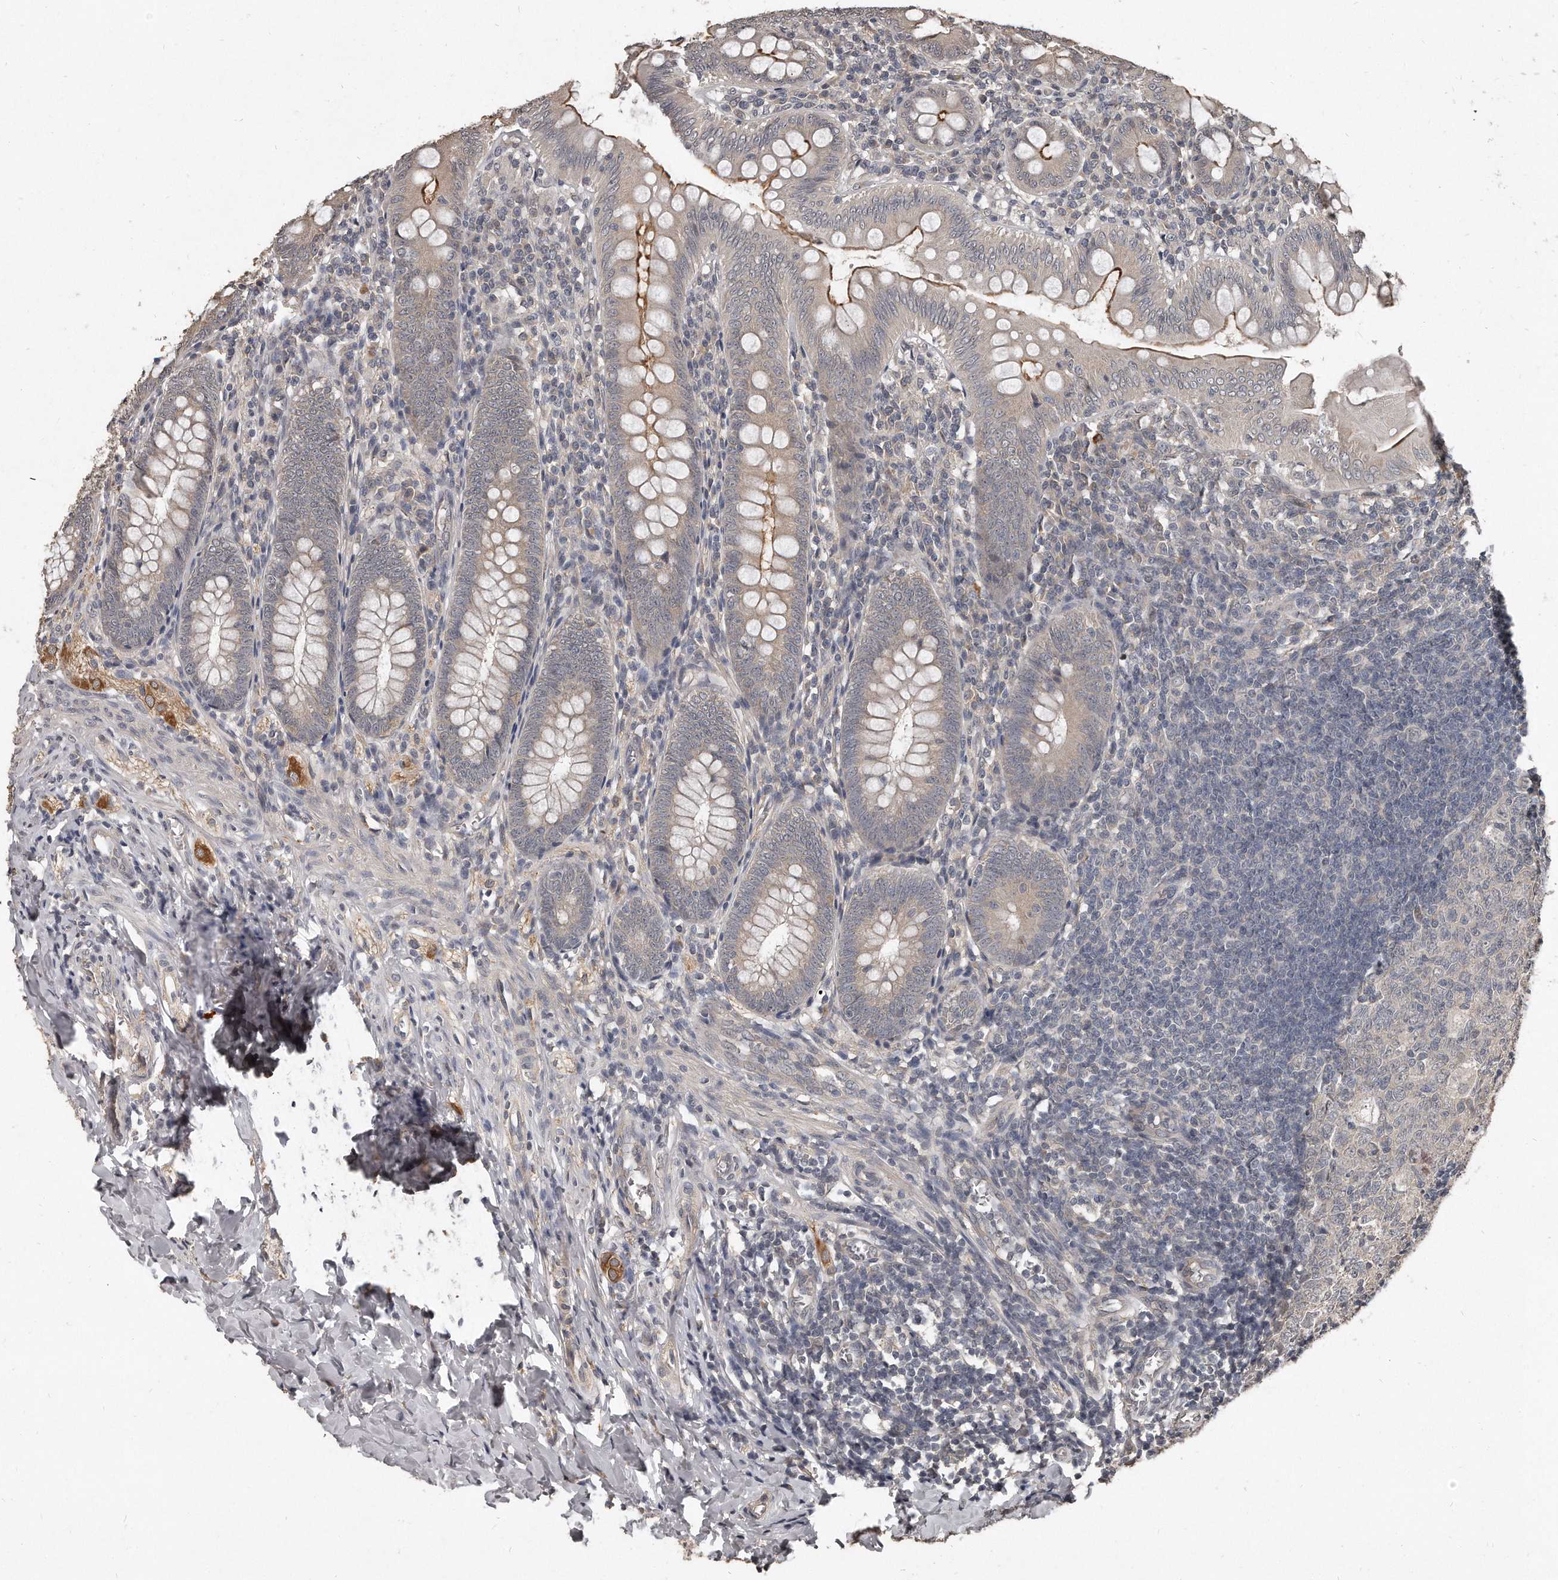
{"staining": {"intensity": "moderate", "quantity": "<25%", "location": "cytoplasmic/membranous"}, "tissue": "appendix", "cell_type": "Glandular cells", "image_type": "normal", "snomed": [{"axis": "morphology", "description": "Normal tissue, NOS"}, {"axis": "topography", "description": "Appendix"}], "caption": "A high-resolution photomicrograph shows IHC staining of benign appendix, which reveals moderate cytoplasmic/membranous positivity in approximately <25% of glandular cells. (DAB IHC with brightfield microscopy, high magnification).", "gene": "GRB10", "patient": {"sex": "male", "age": 14}}